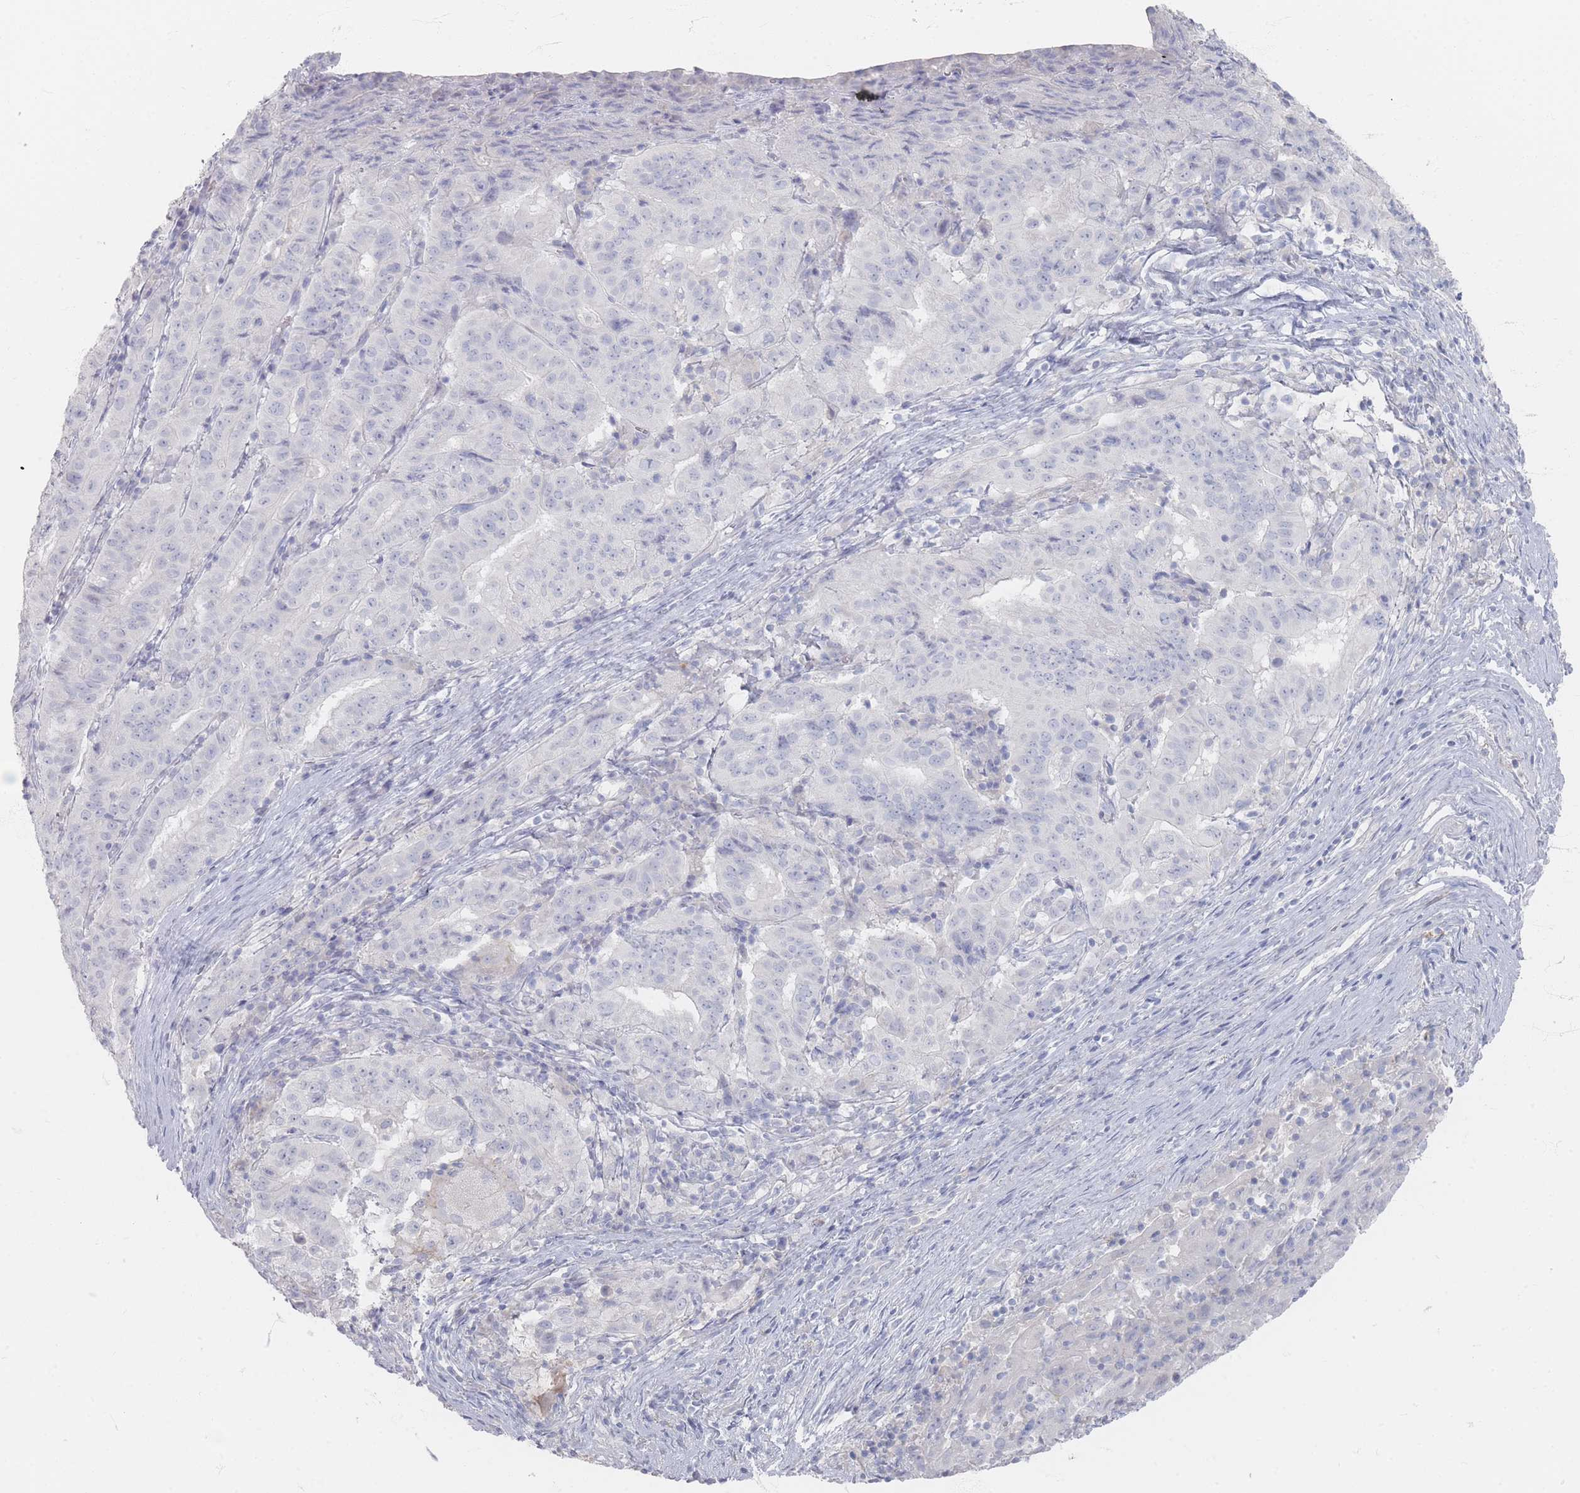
{"staining": {"intensity": "negative", "quantity": "none", "location": "none"}, "tissue": "pancreatic cancer", "cell_type": "Tumor cells", "image_type": "cancer", "snomed": [{"axis": "morphology", "description": "Adenocarcinoma, NOS"}, {"axis": "topography", "description": "Pancreas"}], "caption": "Tumor cells show no significant protein staining in pancreatic cancer (adenocarcinoma). The staining is performed using DAB (3,3'-diaminobenzidine) brown chromogen with nuclei counter-stained in using hematoxylin.", "gene": "CD37", "patient": {"sex": "male", "age": 63}}